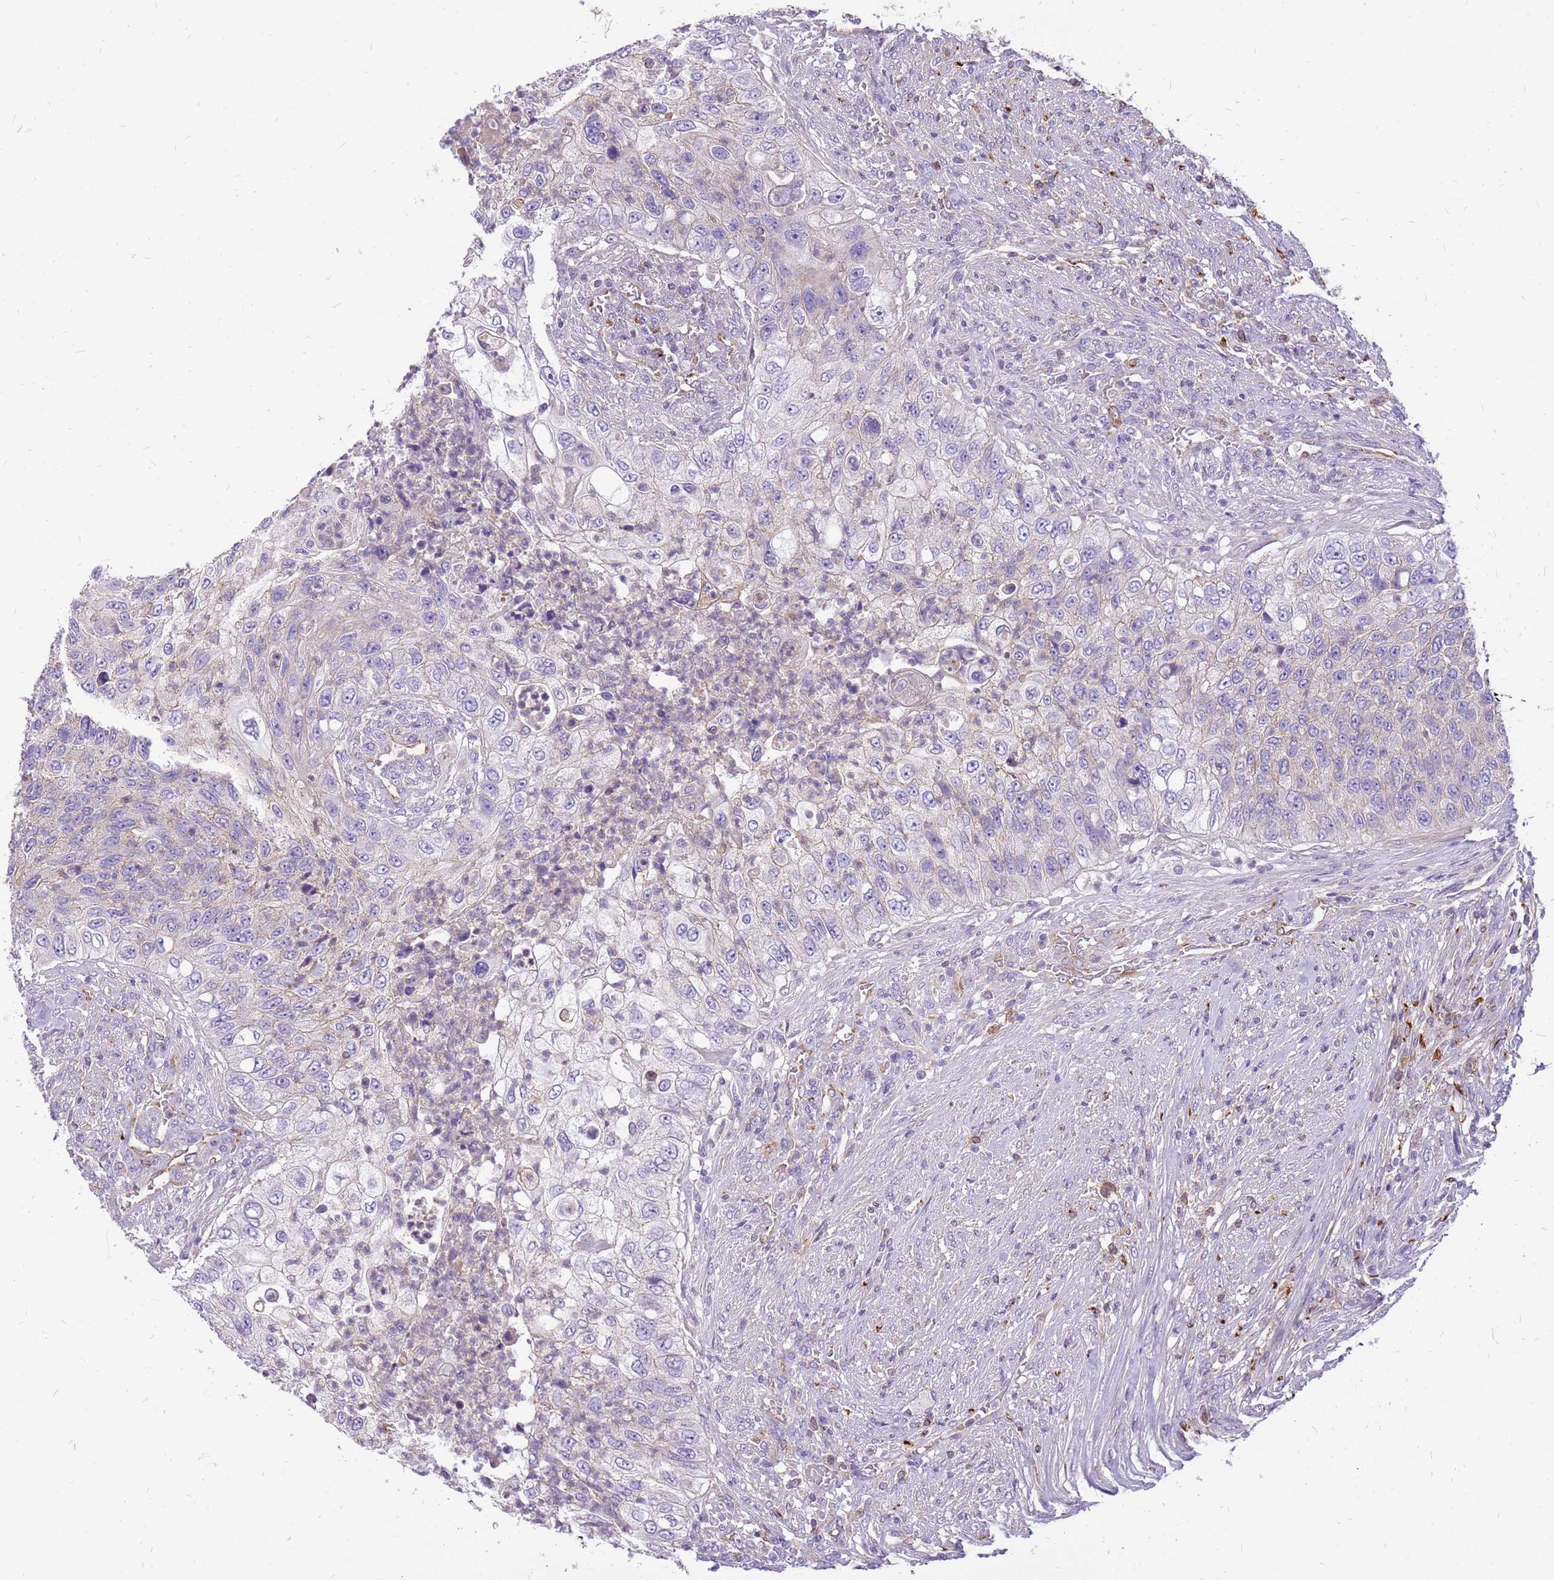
{"staining": {"intensity": "weak", "quantity": "<25%", "location": "cytoplasmic/membranous"}, "tissue": "urothelial cancer", "cell_type": "Tumor cells", "image_type": "cancer", "snomed": [{"axis": "morphology", "description": "Urothelial carcinoma, High grade"}, {"axis": "topography", "description": "Urinary bladder"}], "caption": "Immunohistochemistry of human urothelial cancer displays no expression in tumor cells.", "gene": "WDR90", "patient": {"sex": "female", "age": 60}}